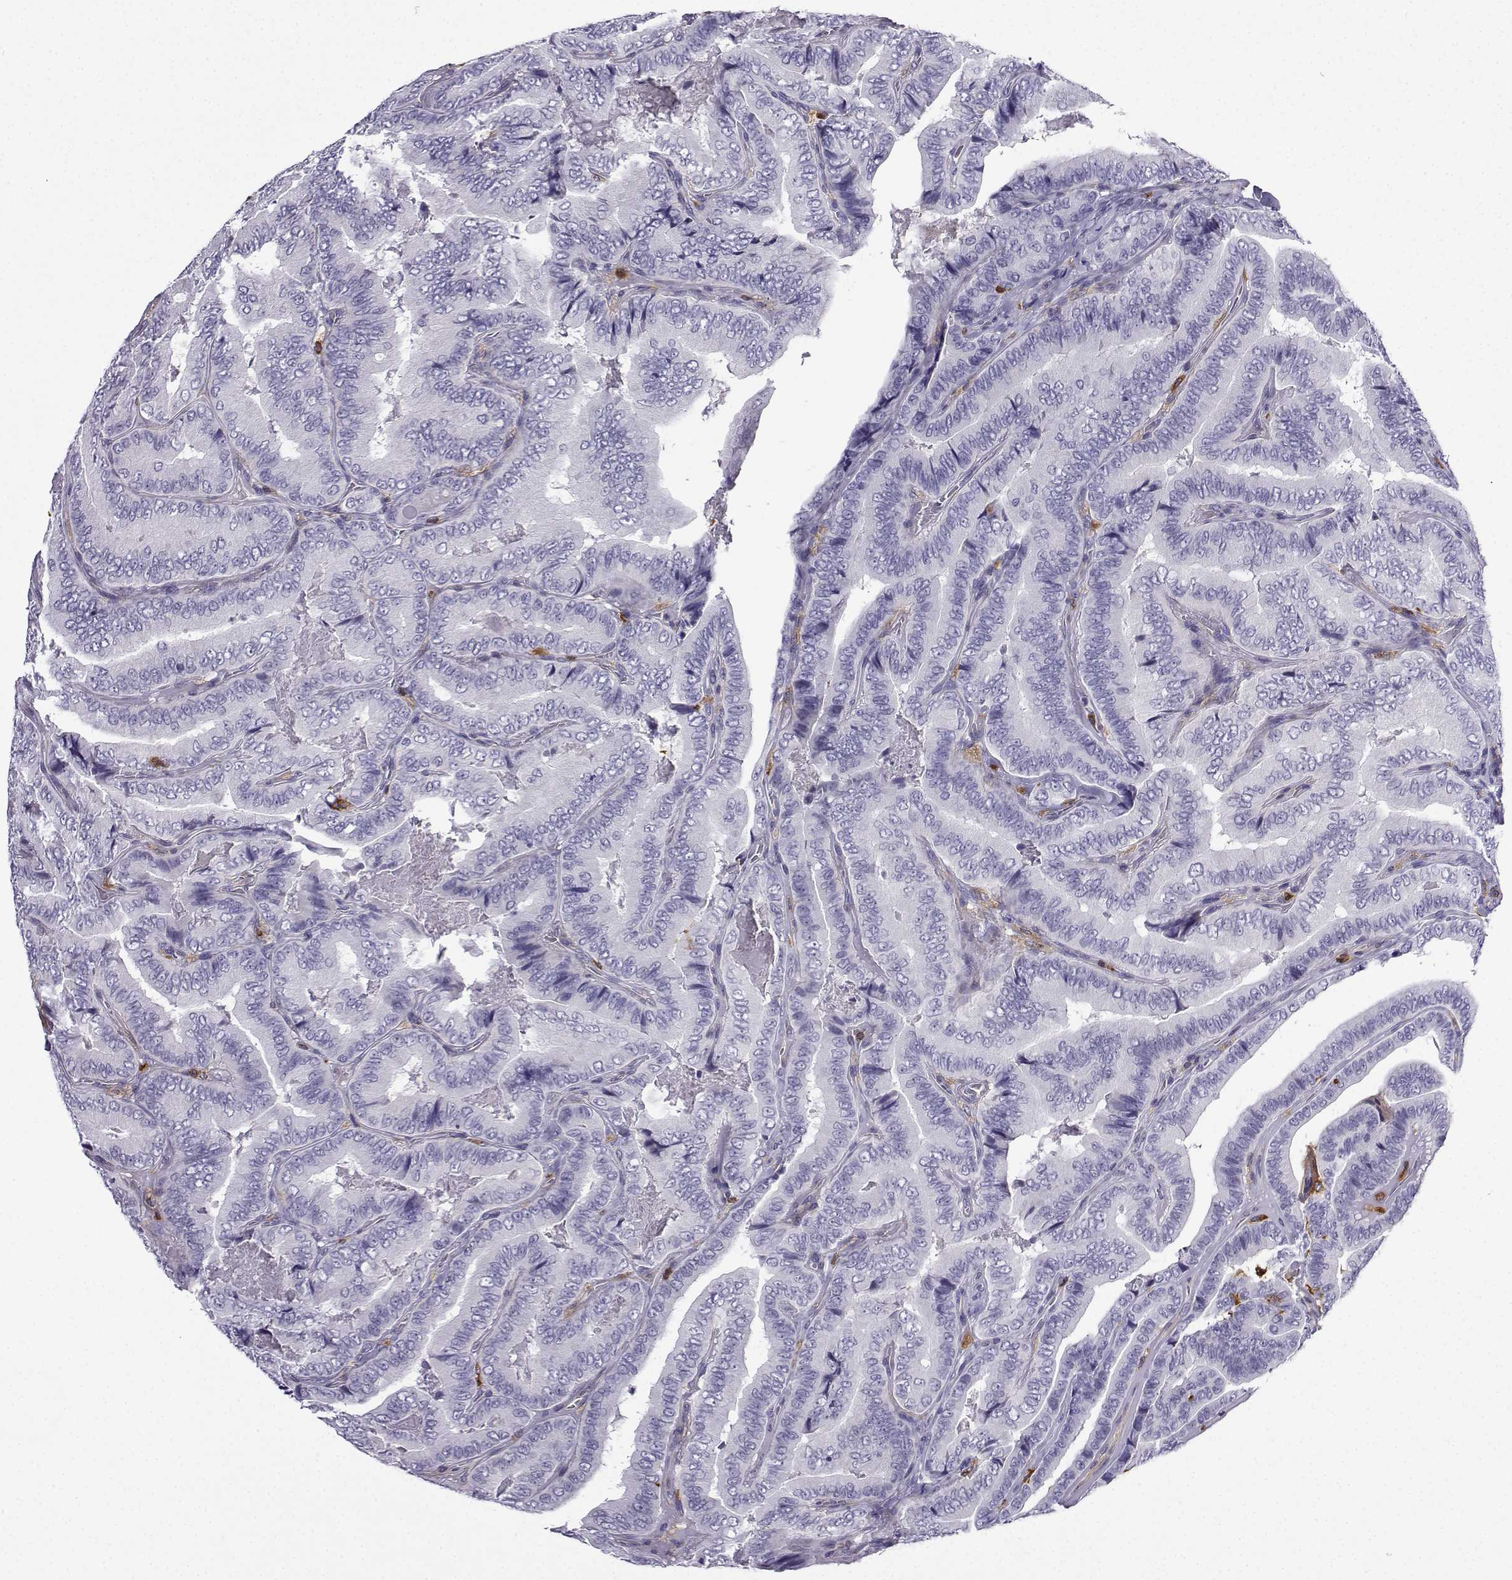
{"staining": {"intensity": "negative", "quantity": "none", "location": "none"}, "tissue": "thyroid cancer", "cell_type": "Tumor cells", "image_type": "cancer", "snomed": [{"axis": "morphology", "description": "Papillary adenocarcinoma, NOS"}, {"axis": "topography", "description": "Thyroid gland"}], "caption": "Immunohistochemistry (IHC) image of thyroid cancer (papillary adenocarcinoma) stained for a protein (brown), which exhibits no positivity in tumor cells.", "gene": "DOCK10", "patient": {"sex": "male", "age": 61}}